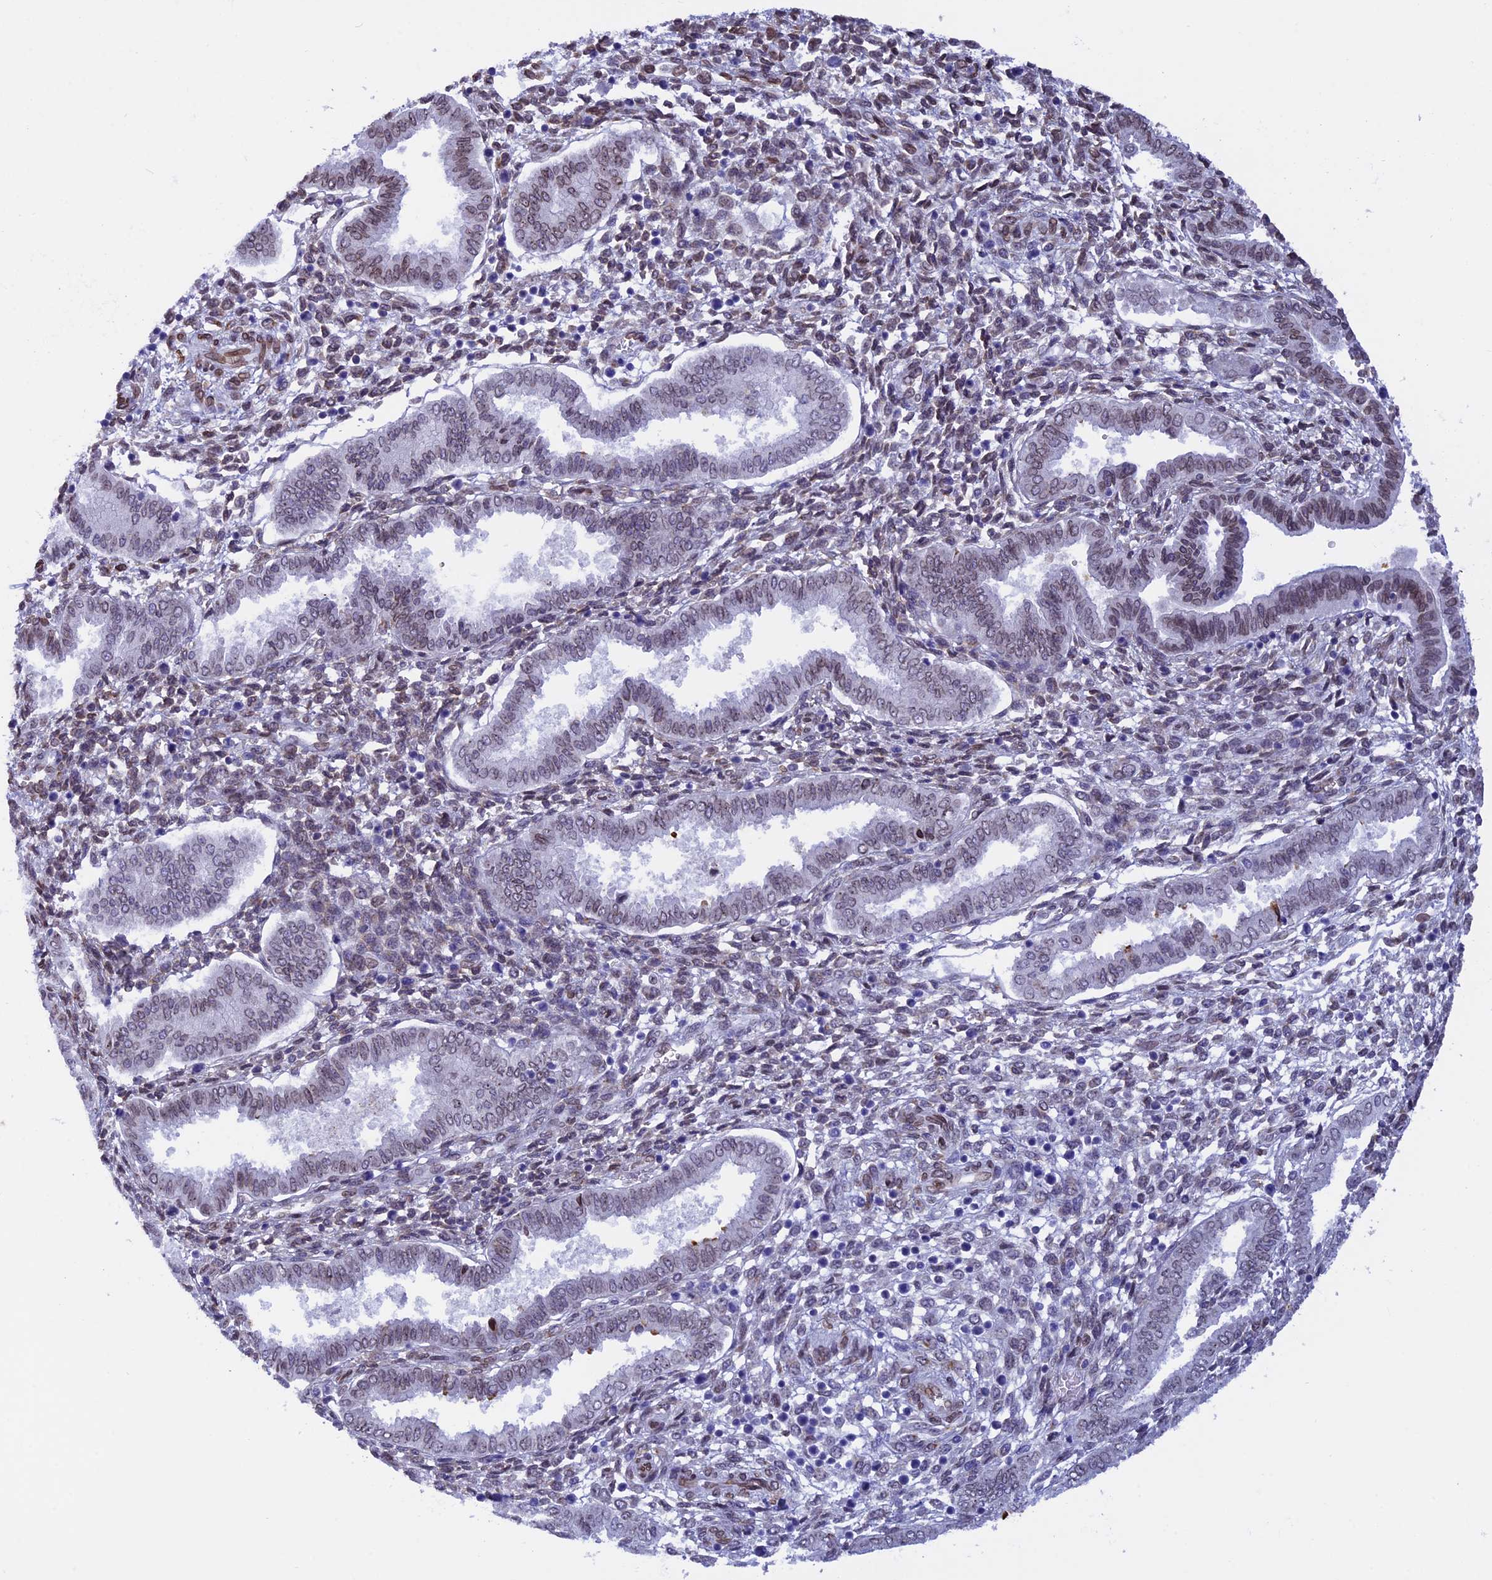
{"staining": {"intensity": "weak", "quantity": "25%-75%", "location": "nuclear"}, "tissue": "endometrium", "cell_type": "Cells in endometrial stroma", "image_type": "normal", "snomed": [{"axis": "morphology", "description": "Normal tissue, NOS"}, {"axis": "topography", "description": "Endometrium"}], "caption": "This is a micrograph of immunohistochemistry (IHC) staining of unremarkable endometrium, which shows weak staining in the nuclear of cells in endometrial stroma.", "gene": "TMPRSS7", "patient": {"sex": "female", "age": 24}}